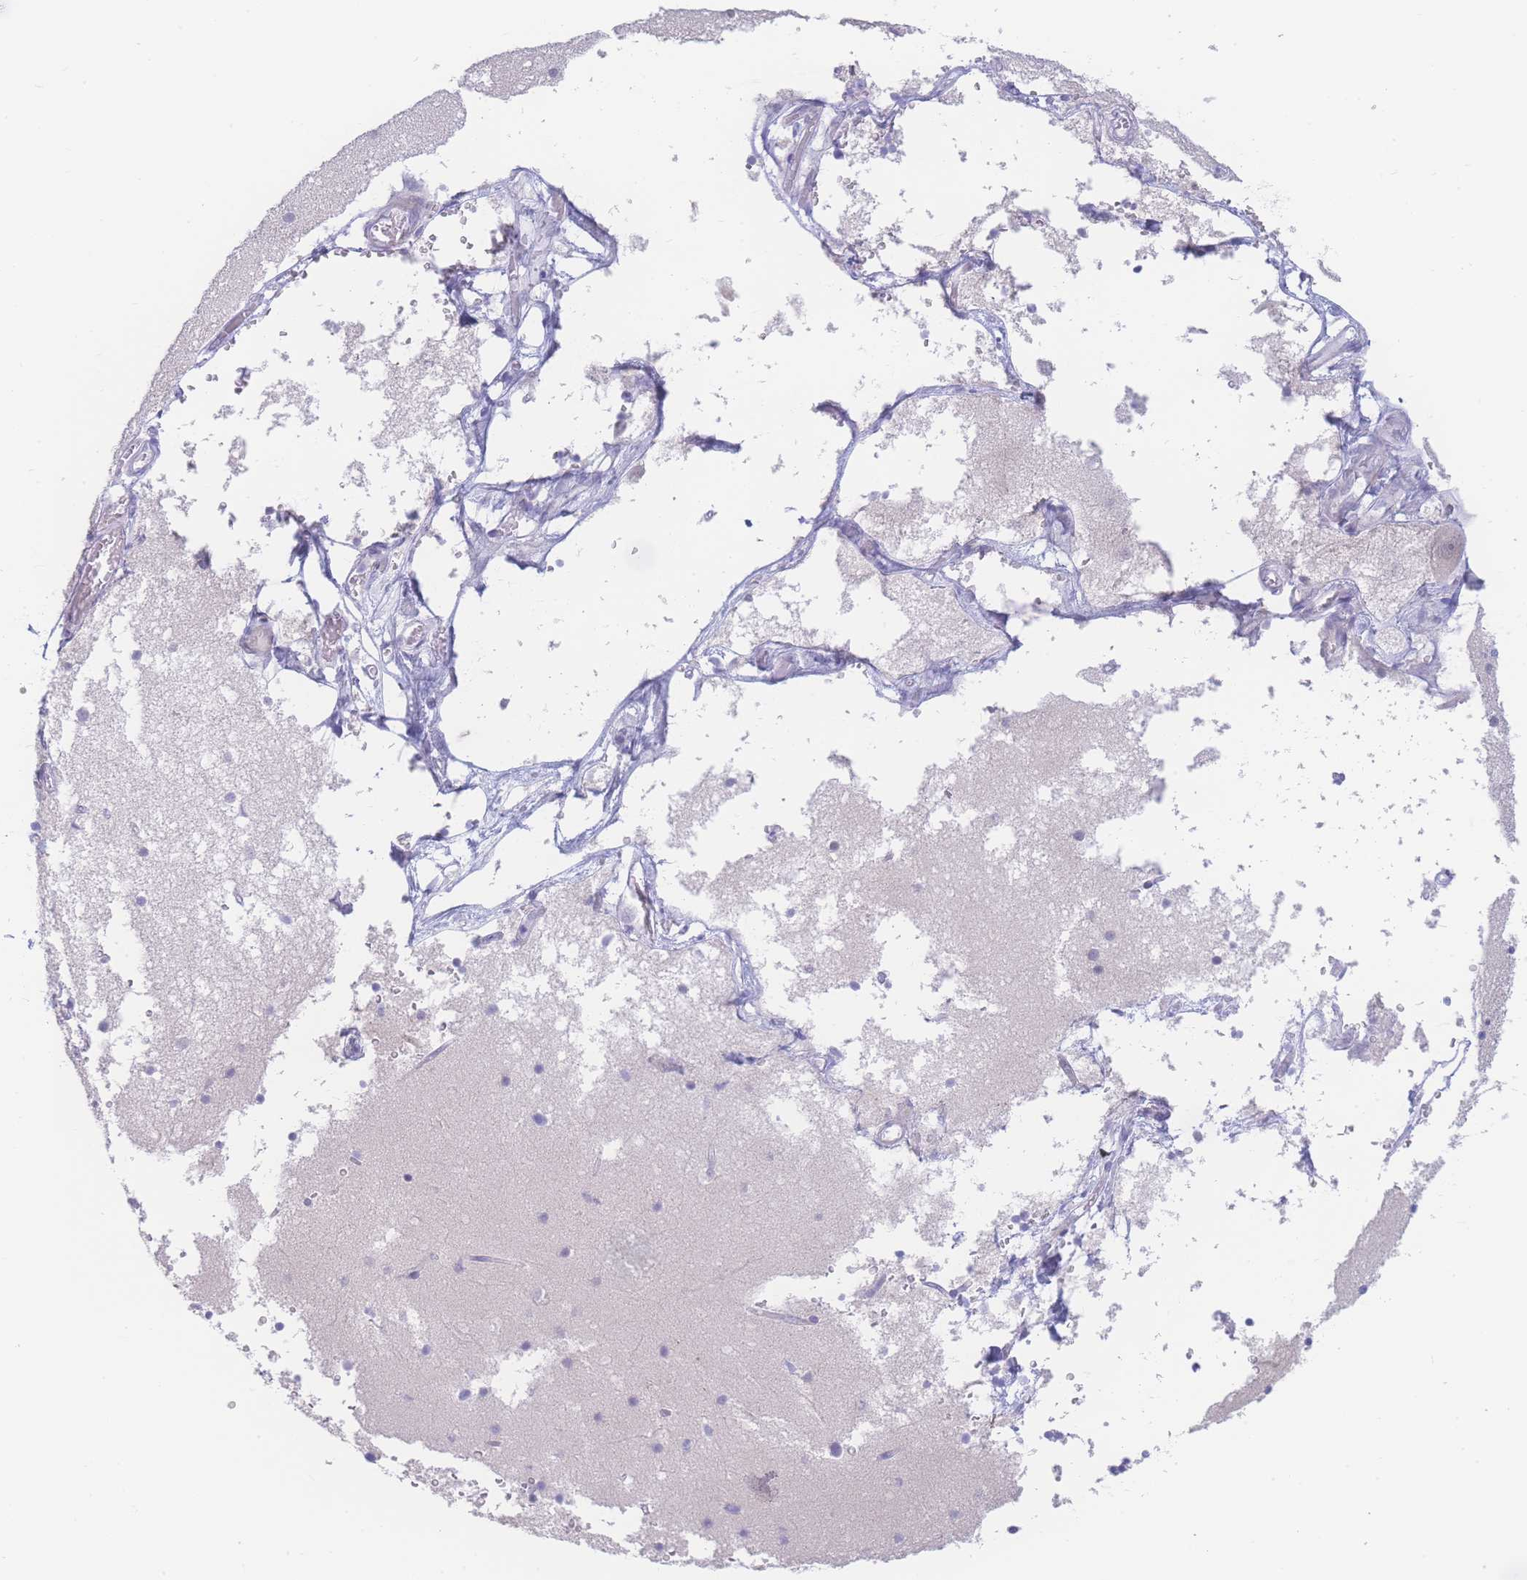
{"staining": {"intensity": "negative", "quantity": "none", "location": "none"}, "tissue": "cerebellum", "cell_type": "Cells in granular layer", "image_type": "normal", "snomed": [{"axis": "morphology", "description": "Normal tissue, NOS"}, {"axis": "topography", "description": "Cerebellum"}], "caption": "Immunohistochemistry (IHC) of normal cerebellum demonstrates no staining in cells in granular layer.", "gene": "PRSS22", "patient": {"sex": "male", "age": 54}}